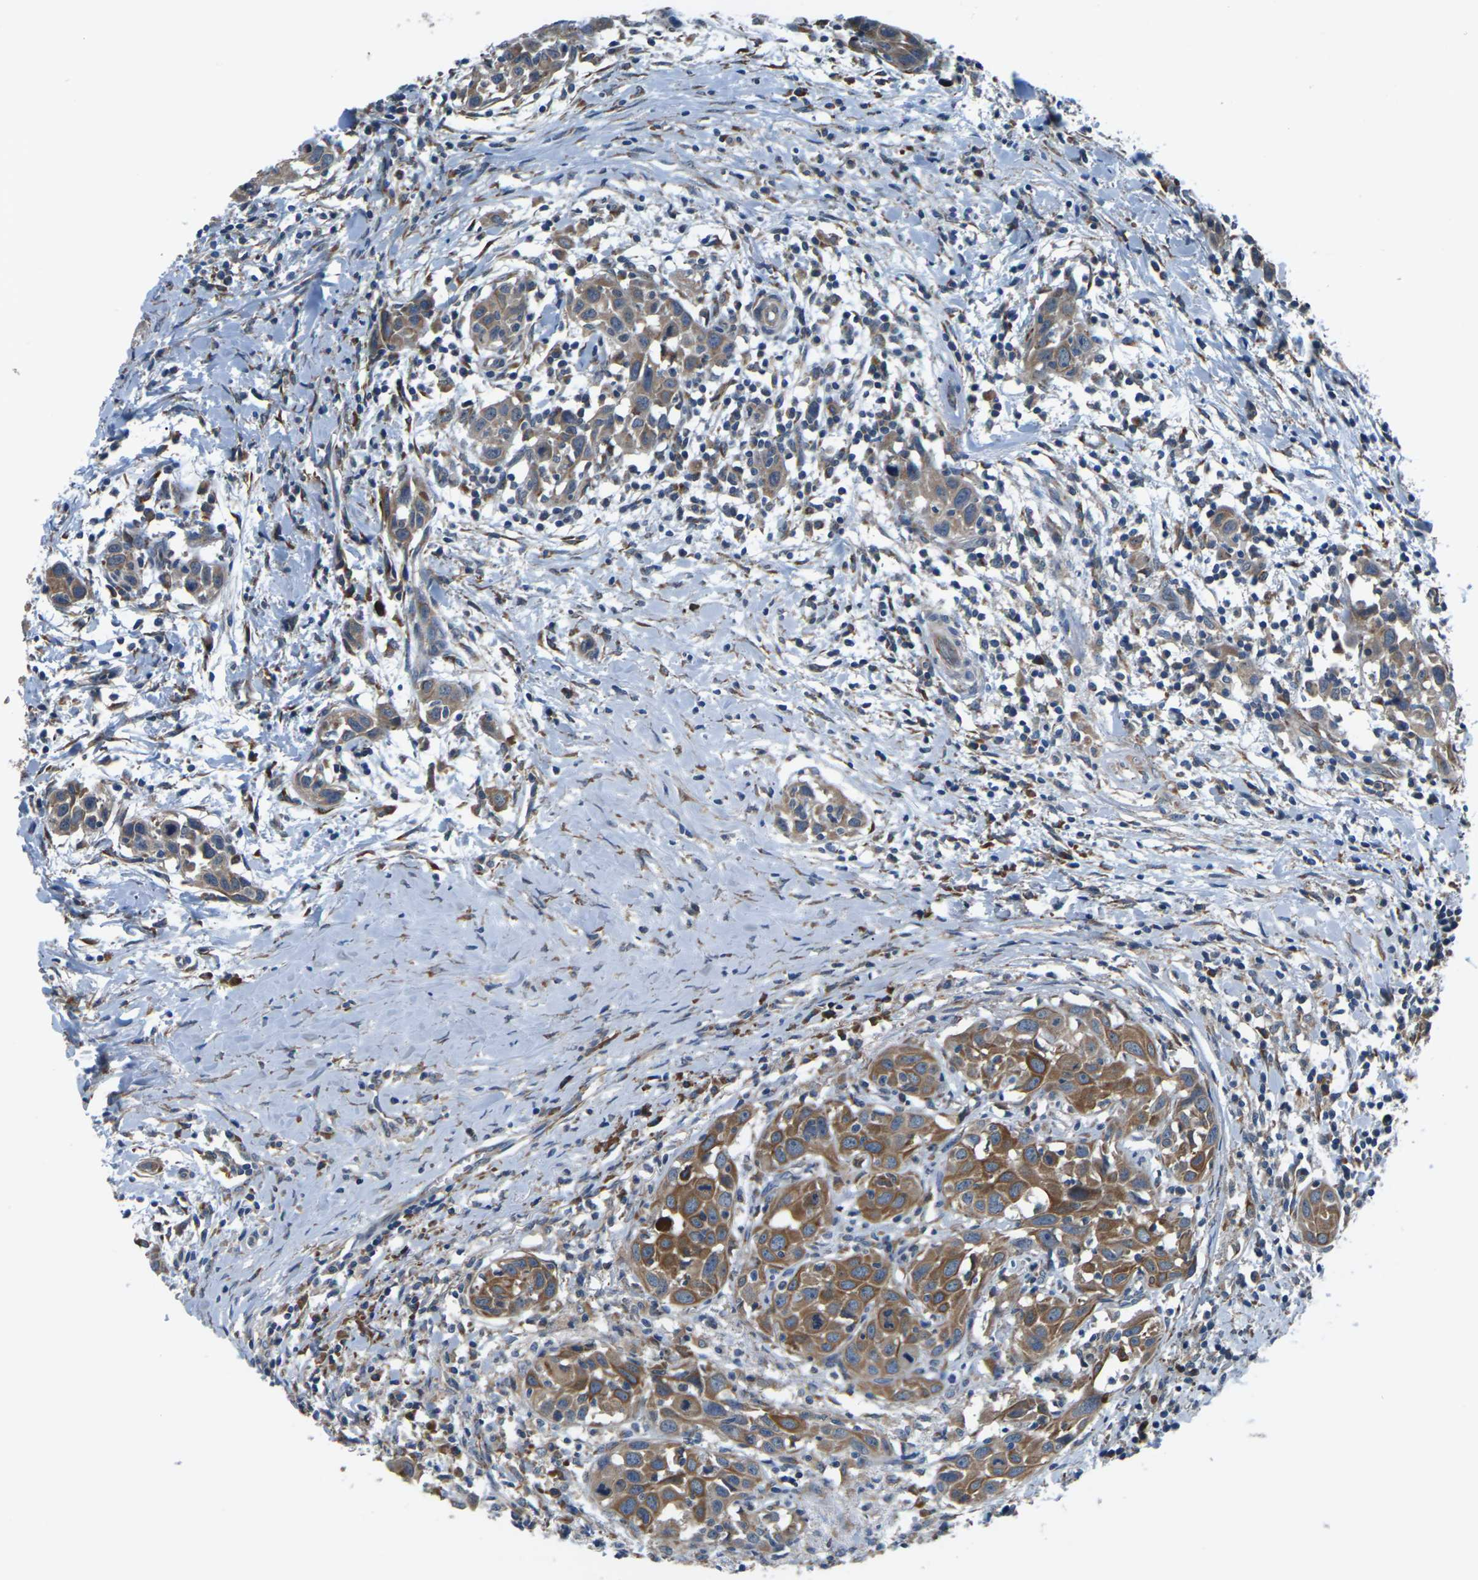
{"staining": {"intensity": "moderate", "quantity": ">75%", "location": "cytoplasmic/membranous"}, "tissue": "head and neck cancer", "cell_type": "Tumor cells", "image_type": "cancer", "snomed": [{"axis": "morphology", "description": "Squamous cell carcinoma, NOS"}, {"axis": "topography", "description": "Oral tissue"}, {"axis": "topography", "description": "Head-Neck"}], "caption": "This image demonstrates immunohistochemistry staining of head and neck squamous cell carcinoma, with medium moderate cytoplasmic/membranous expression in about >75% of tumor cells.", "gene": "GABRP", "patient": {"sex": "female", "age": 50}}